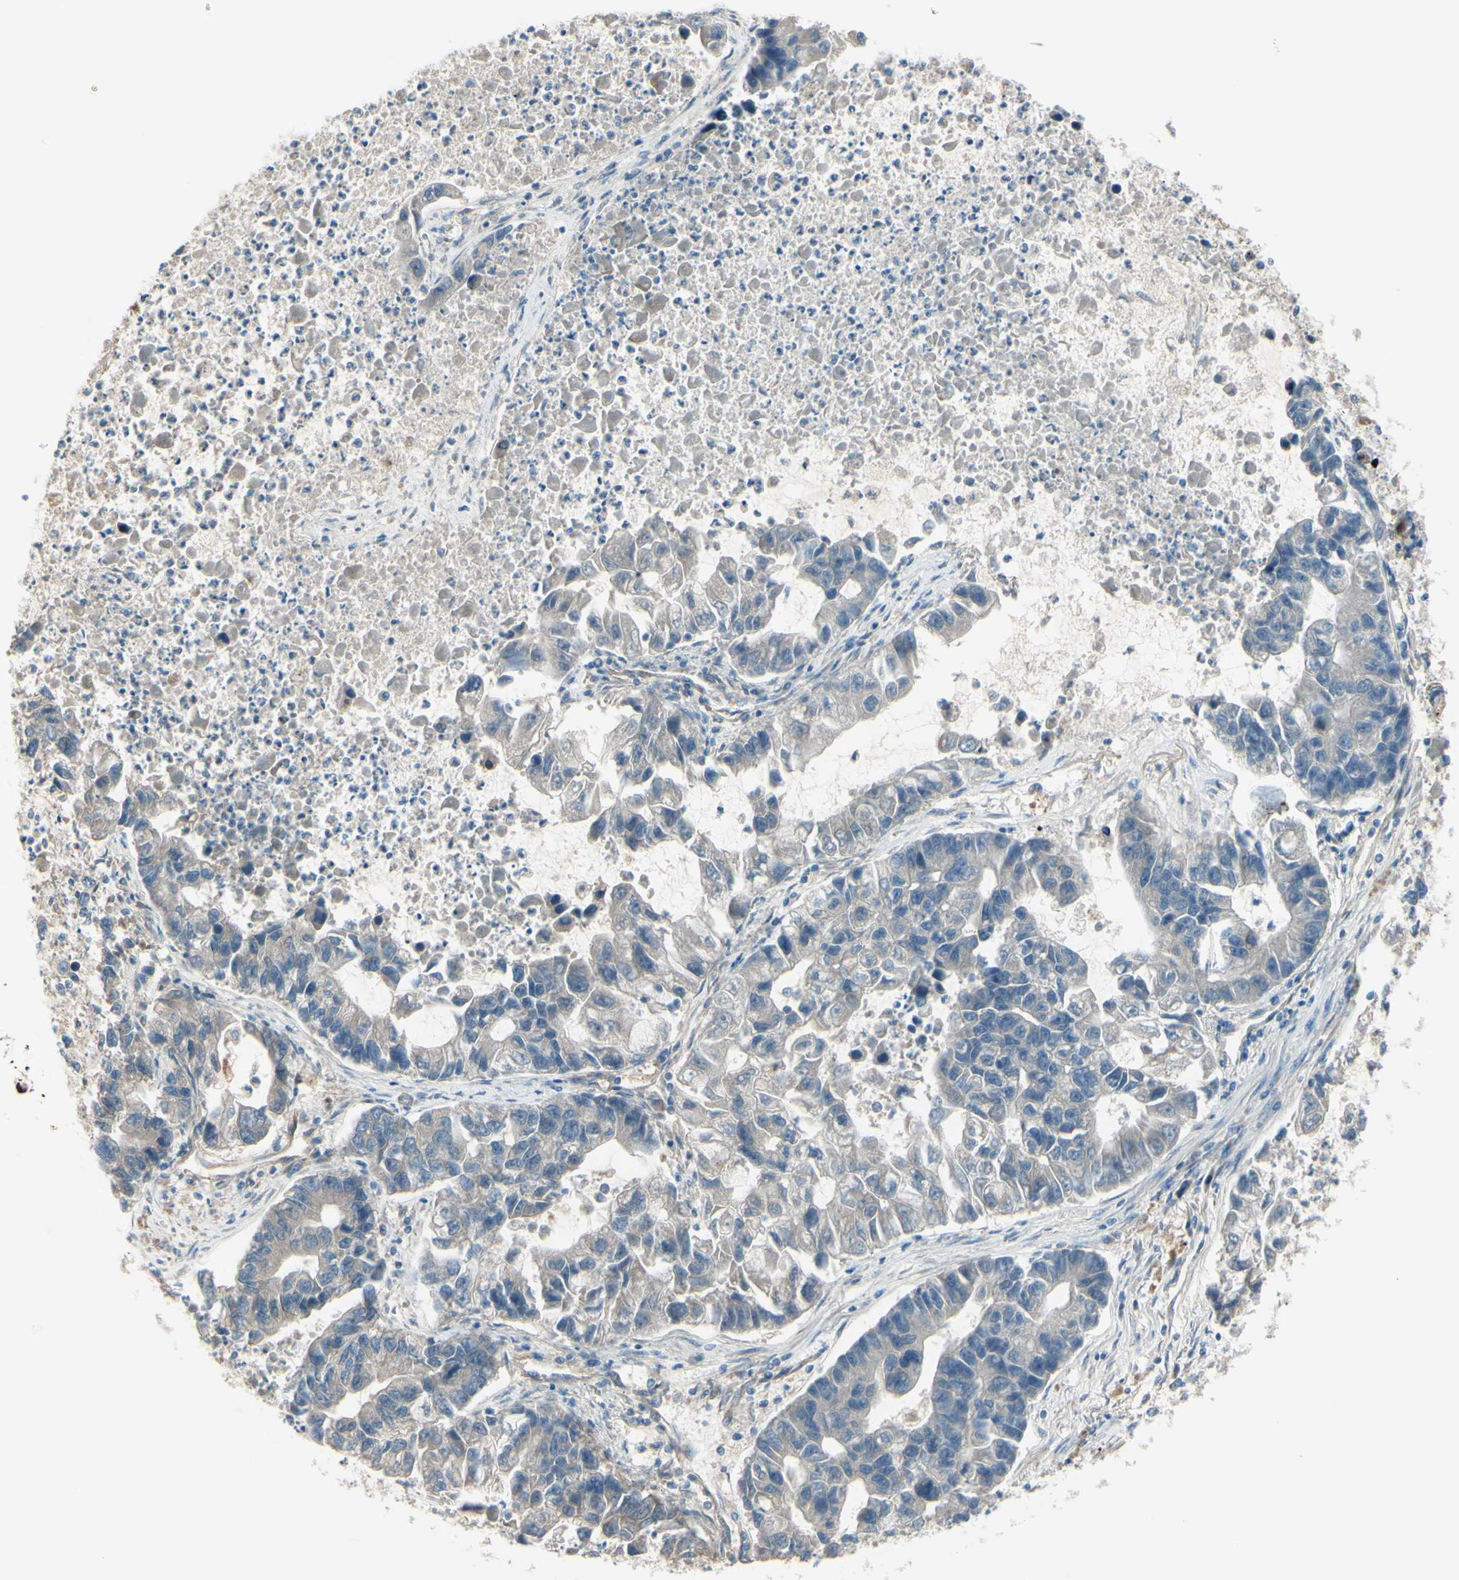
{"staining": {"intensity": "weak", "quantity": ">75%", "location": "cytoplasmic/membranous"}, "tissue": "lung cancer", "cell_type": "Tumor cells", "image_type": "cancer", "snomed": [{"axis": "morphology", "description": "Adenocarcinoma, NOS"}, {"axis": "topography", "description": "Lung"}], "caption": "Weak cytoplasmic/membranous protein staining is identified in about >75% of tumor cells in lung cancer (adenocarcinoma). (brown staining indicates protein expression, while blue staining denotes nuclei).", "gene": "PCDHGA2", "patient": {"sex": "female", "age": 51}}